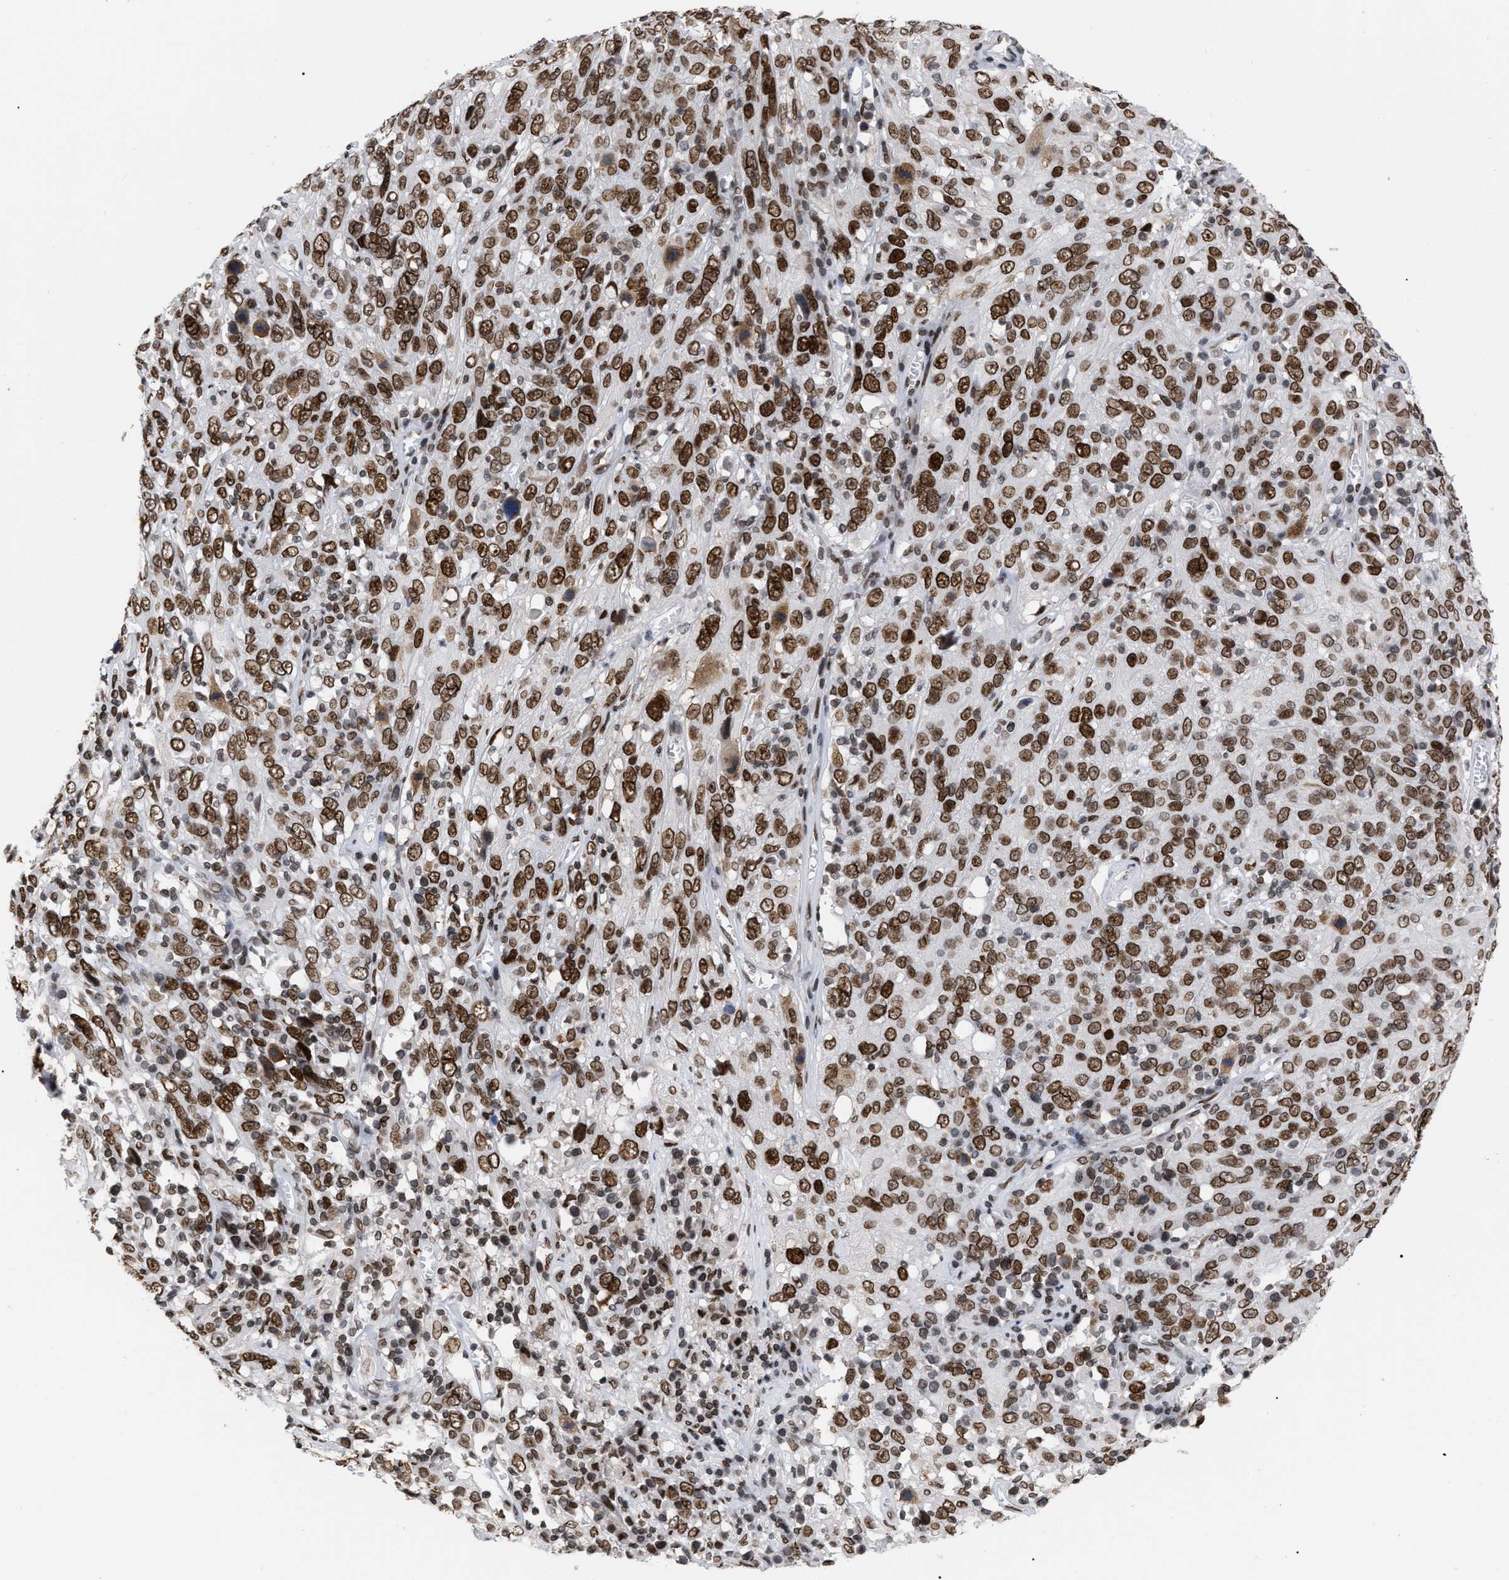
{"staining": {"intensity": "moderate", "quantity": ">75%", "location": "nuclear"}, "tissue": "cervical cancer", "cell_type": "Tumor cells", "image_type": "cancer", "snomed": [{"axis": "morphology", "description": "Squamous cell carcinoma, NOS"}, {"axis": "topography", "description": "Cervix"}], "caption": "Immunohistochemistry (IHC) of cervical squamous cell carcinoma shows medium levels of moderate nuclear positivity in about >75% of tumor cells.", "gene": "TPR", "patient": {"sex": "female", "age": 46}}